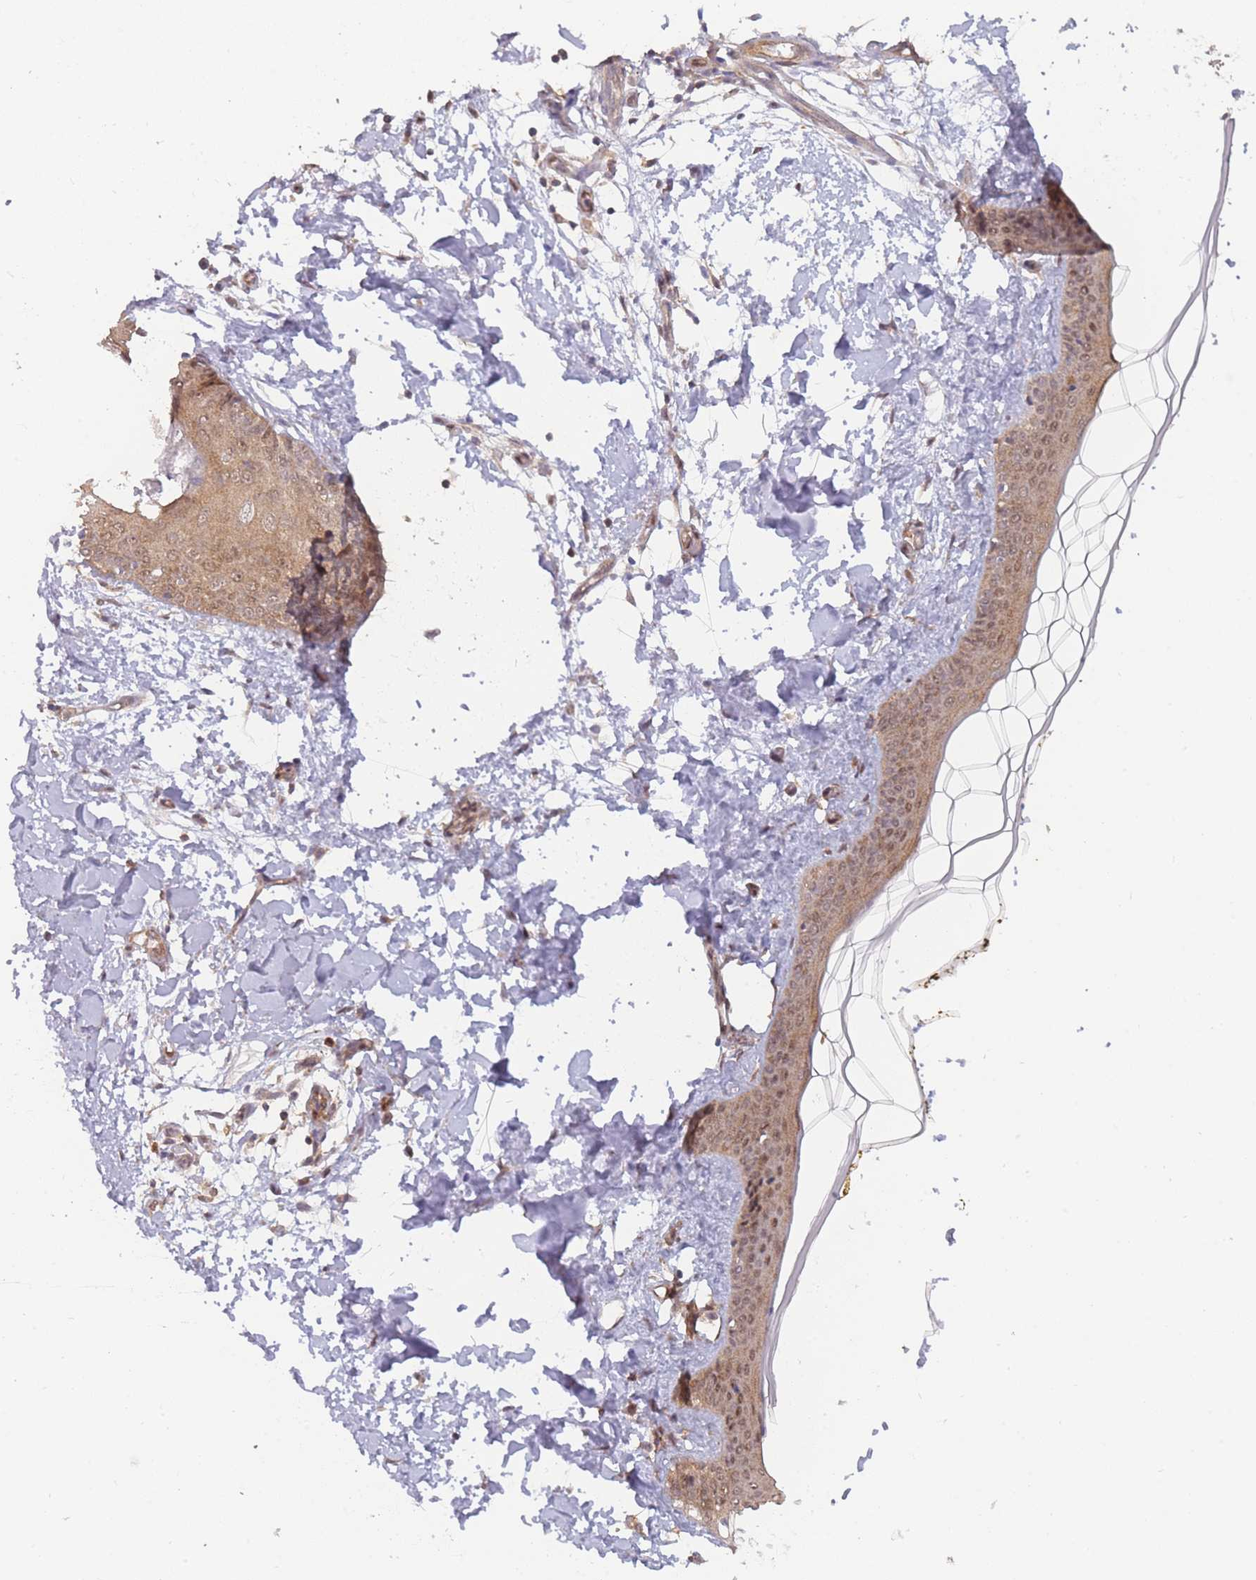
{"staining": {"intensity": "moderate", "quantity": ">75%", "location": "cytoplasmic/membranous"}, "tissue": "skin", "cell_type": "Fibroblasts", "image_type": "normal", "snomed": [{"axis": "morphology", "description": "Normal tissue, NOS"}, {"axis": "topography", "description": "Skin"}], "caption": "Immunohistochemistry (DAB (3,3'-diaminobenzidine)) staining of normal skin demonstrates moderate cytoplasmic/membranous protein expression in approximately >75% of fibroblasts. Nuclei are stained in blue.", "gene": "MRI1", "patient": {"sex": "female", "age": 34}}